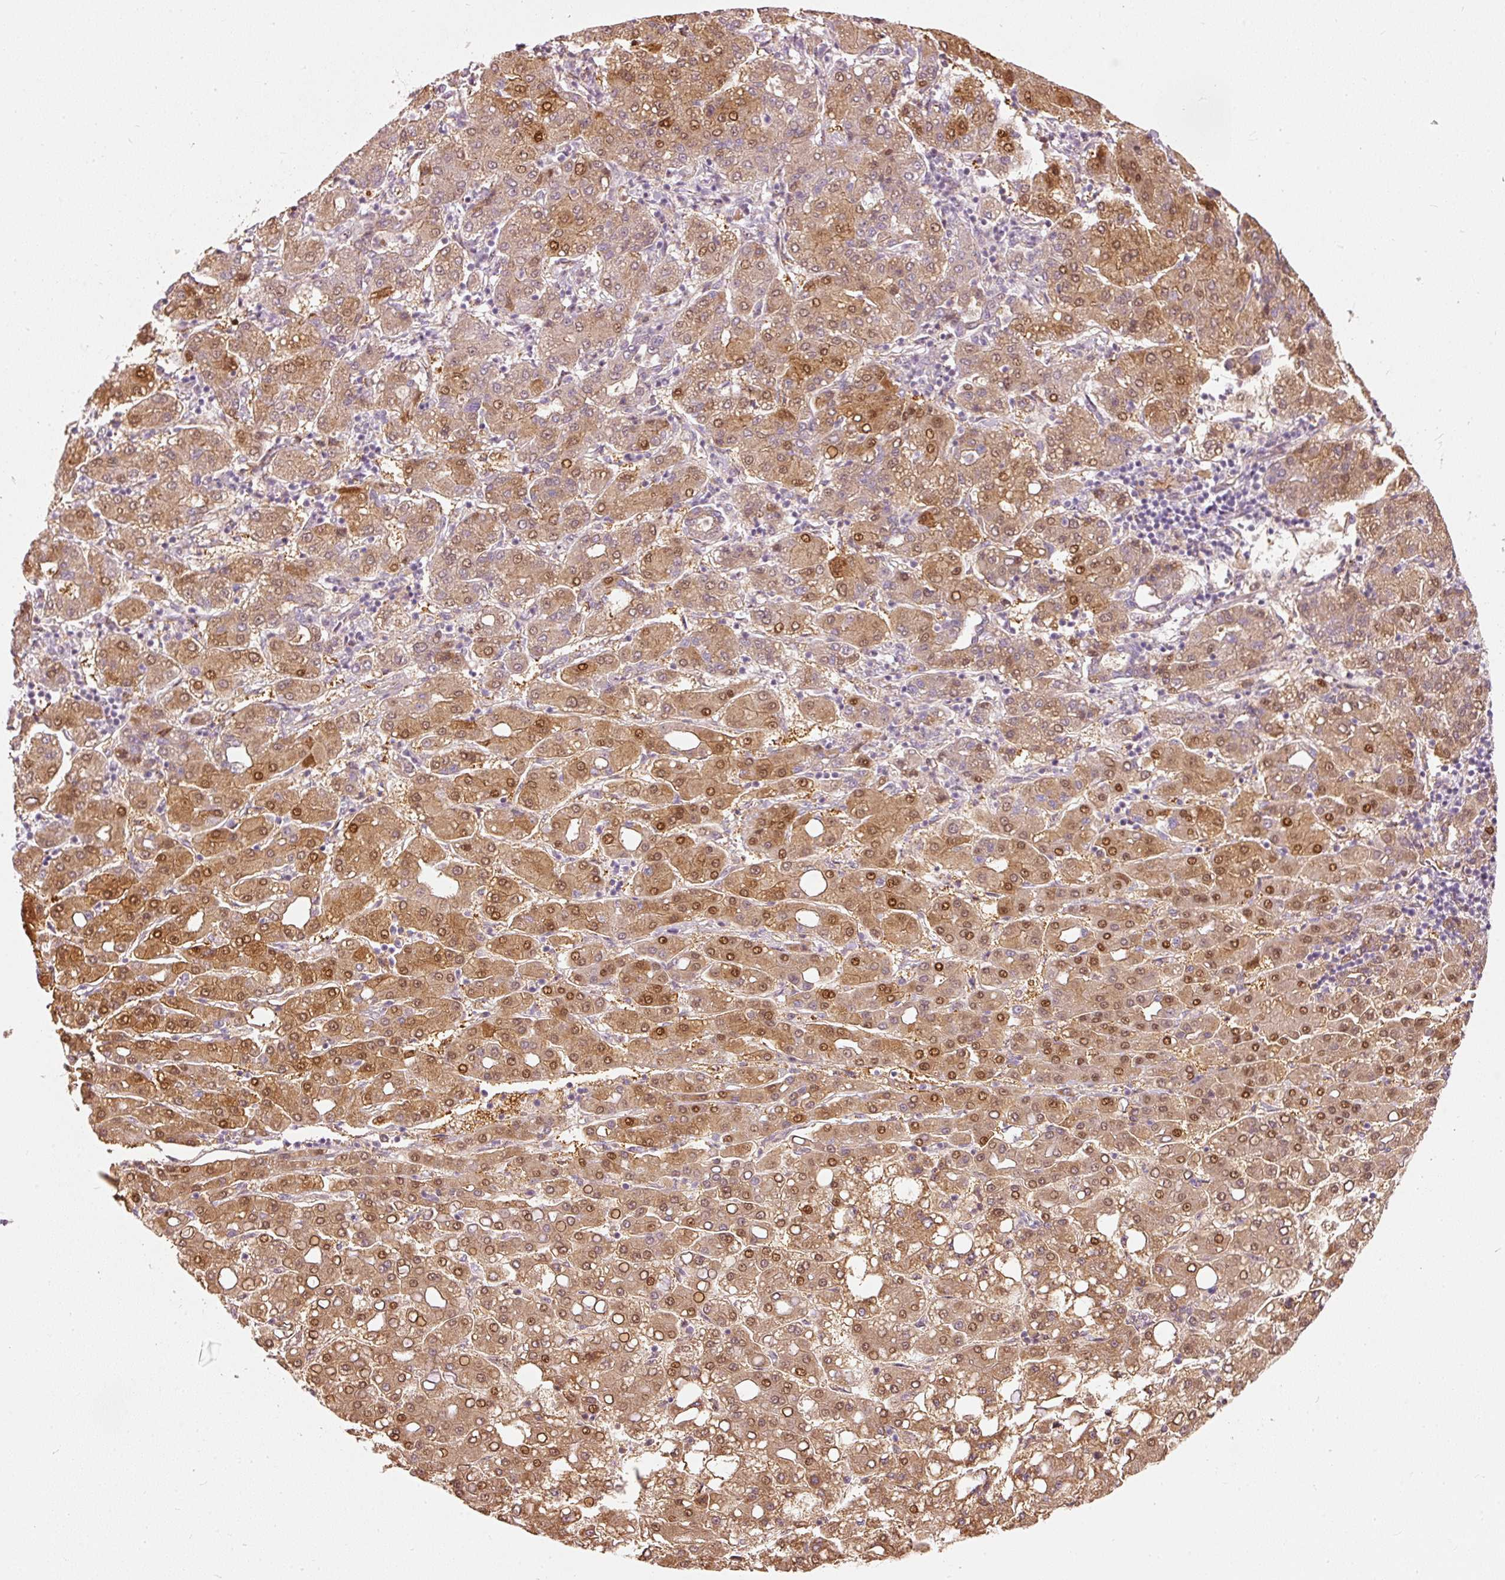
{"staining": {"intensity": "moderate", "quantity": ">75%", "location": "cytoplasmic/membranous,nuclear"}, "tissue": "liver cancer", "cell_type": "Tumor cells", "image_type": "cancer", "snomed": [{"axis": "morphology", "description": "Carcinoma, Hepatocellular, NOS"}, {"axis": "topography", "description": "Liver"}], "caption": "Liver cancer stained with a protein marker exhibits moderate staining in tumor cells.", "gene": "RNF39", "patient": {"sex": "male", "age": 65}}